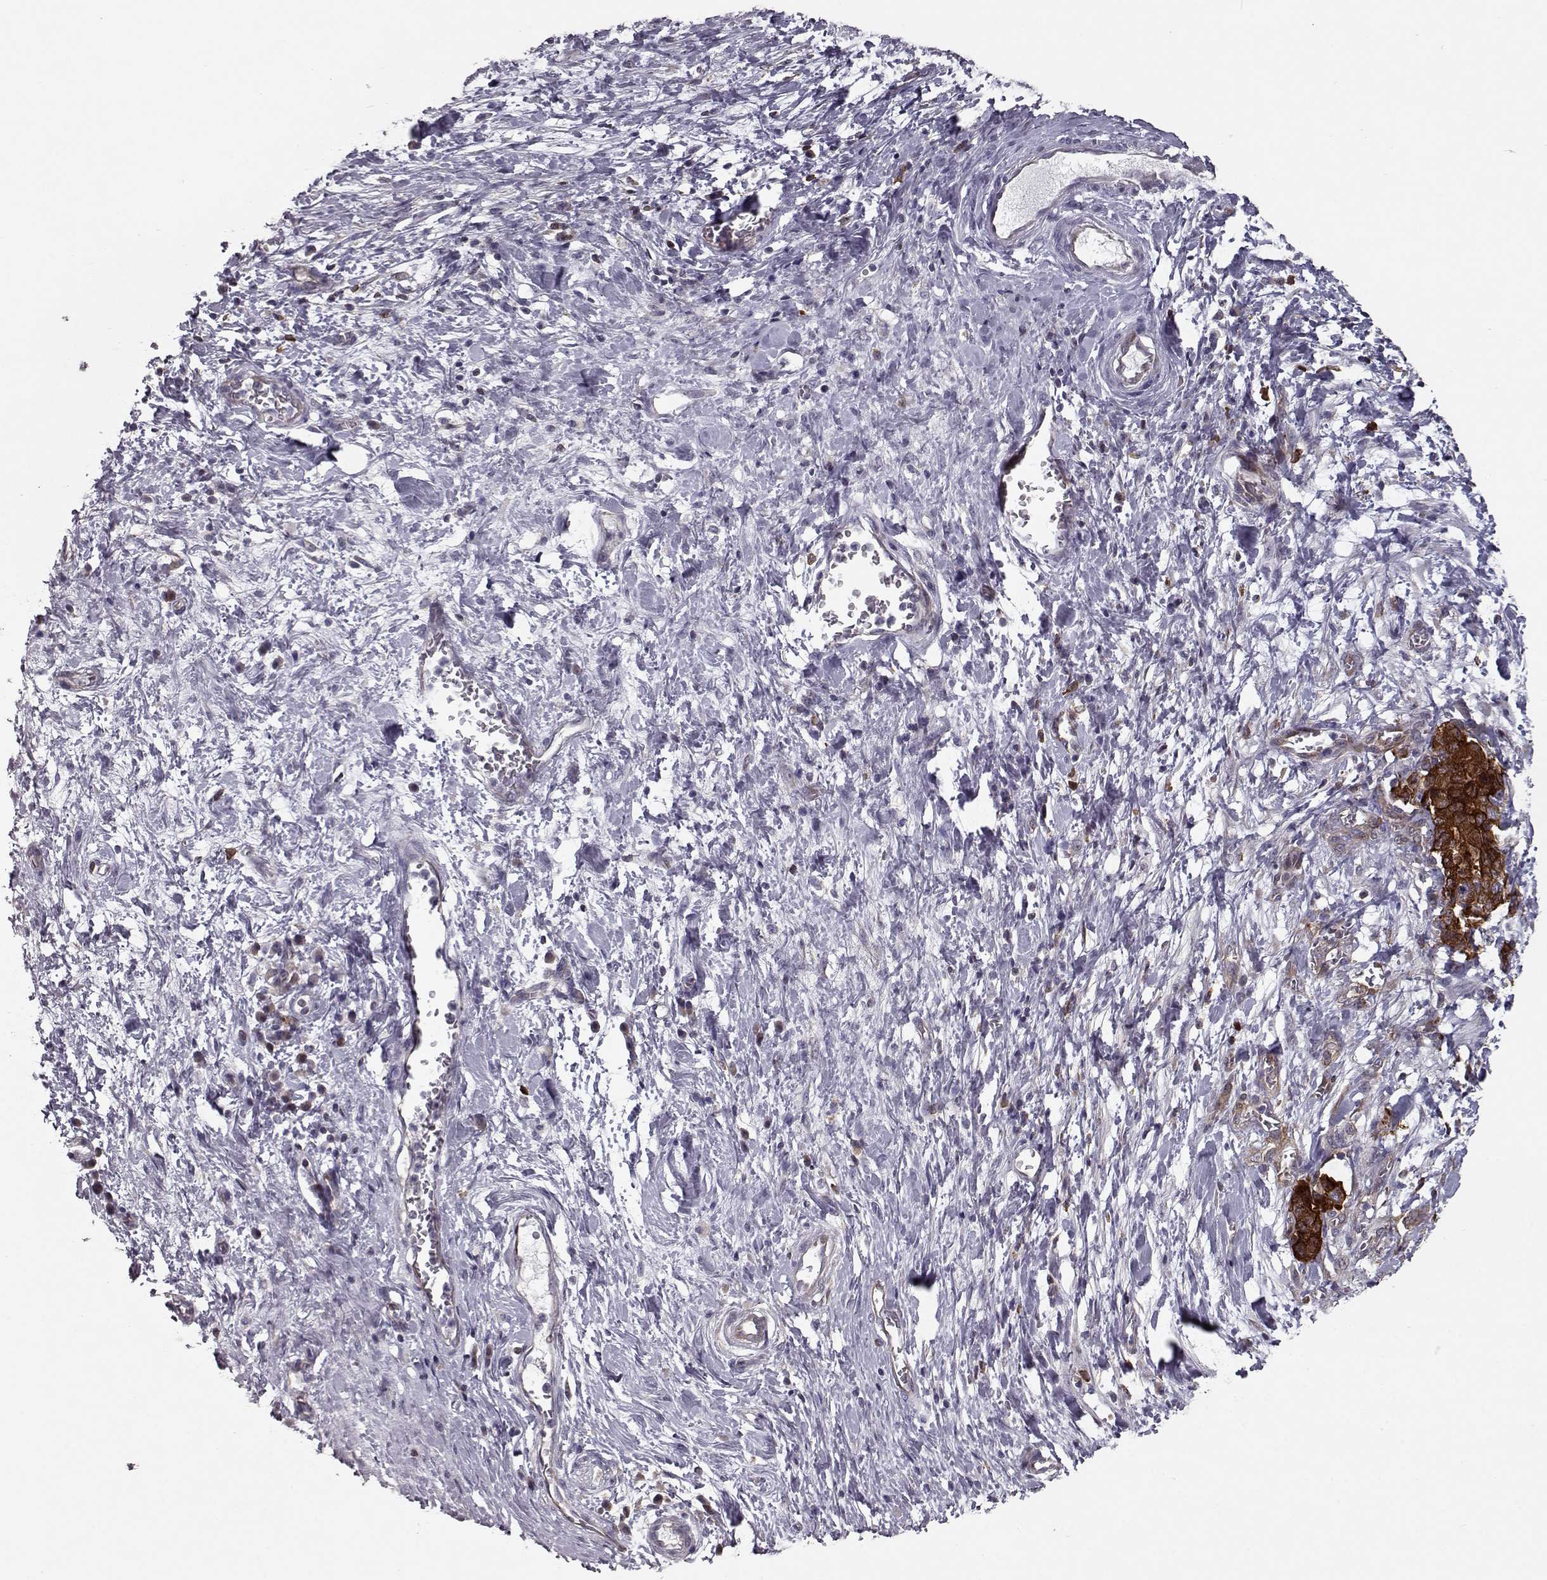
{"staining": {"intensity": "strong", "quantity": ">75%", "location": "cytoplasmic/membranous"}, "tissue": "stomach cancer", "cell_type": "Tumor cells", "image_type": "cancer", "snomed": [{"axis": "morphology", "description": "Normal tissue, NOS"}, {"axis": "morphology", "description": "Adenocarcinoma, NOS"}, {"axis": "topography", "description": "Stomach"}], "caption": "A high amount of strong cytoplasmic/membranous expression is seen in about >75% of tumor cells in stomach adenocarcinoma tissue.", "gene": "RANBP1", "patient": {"sex": "female", "age": 64}}